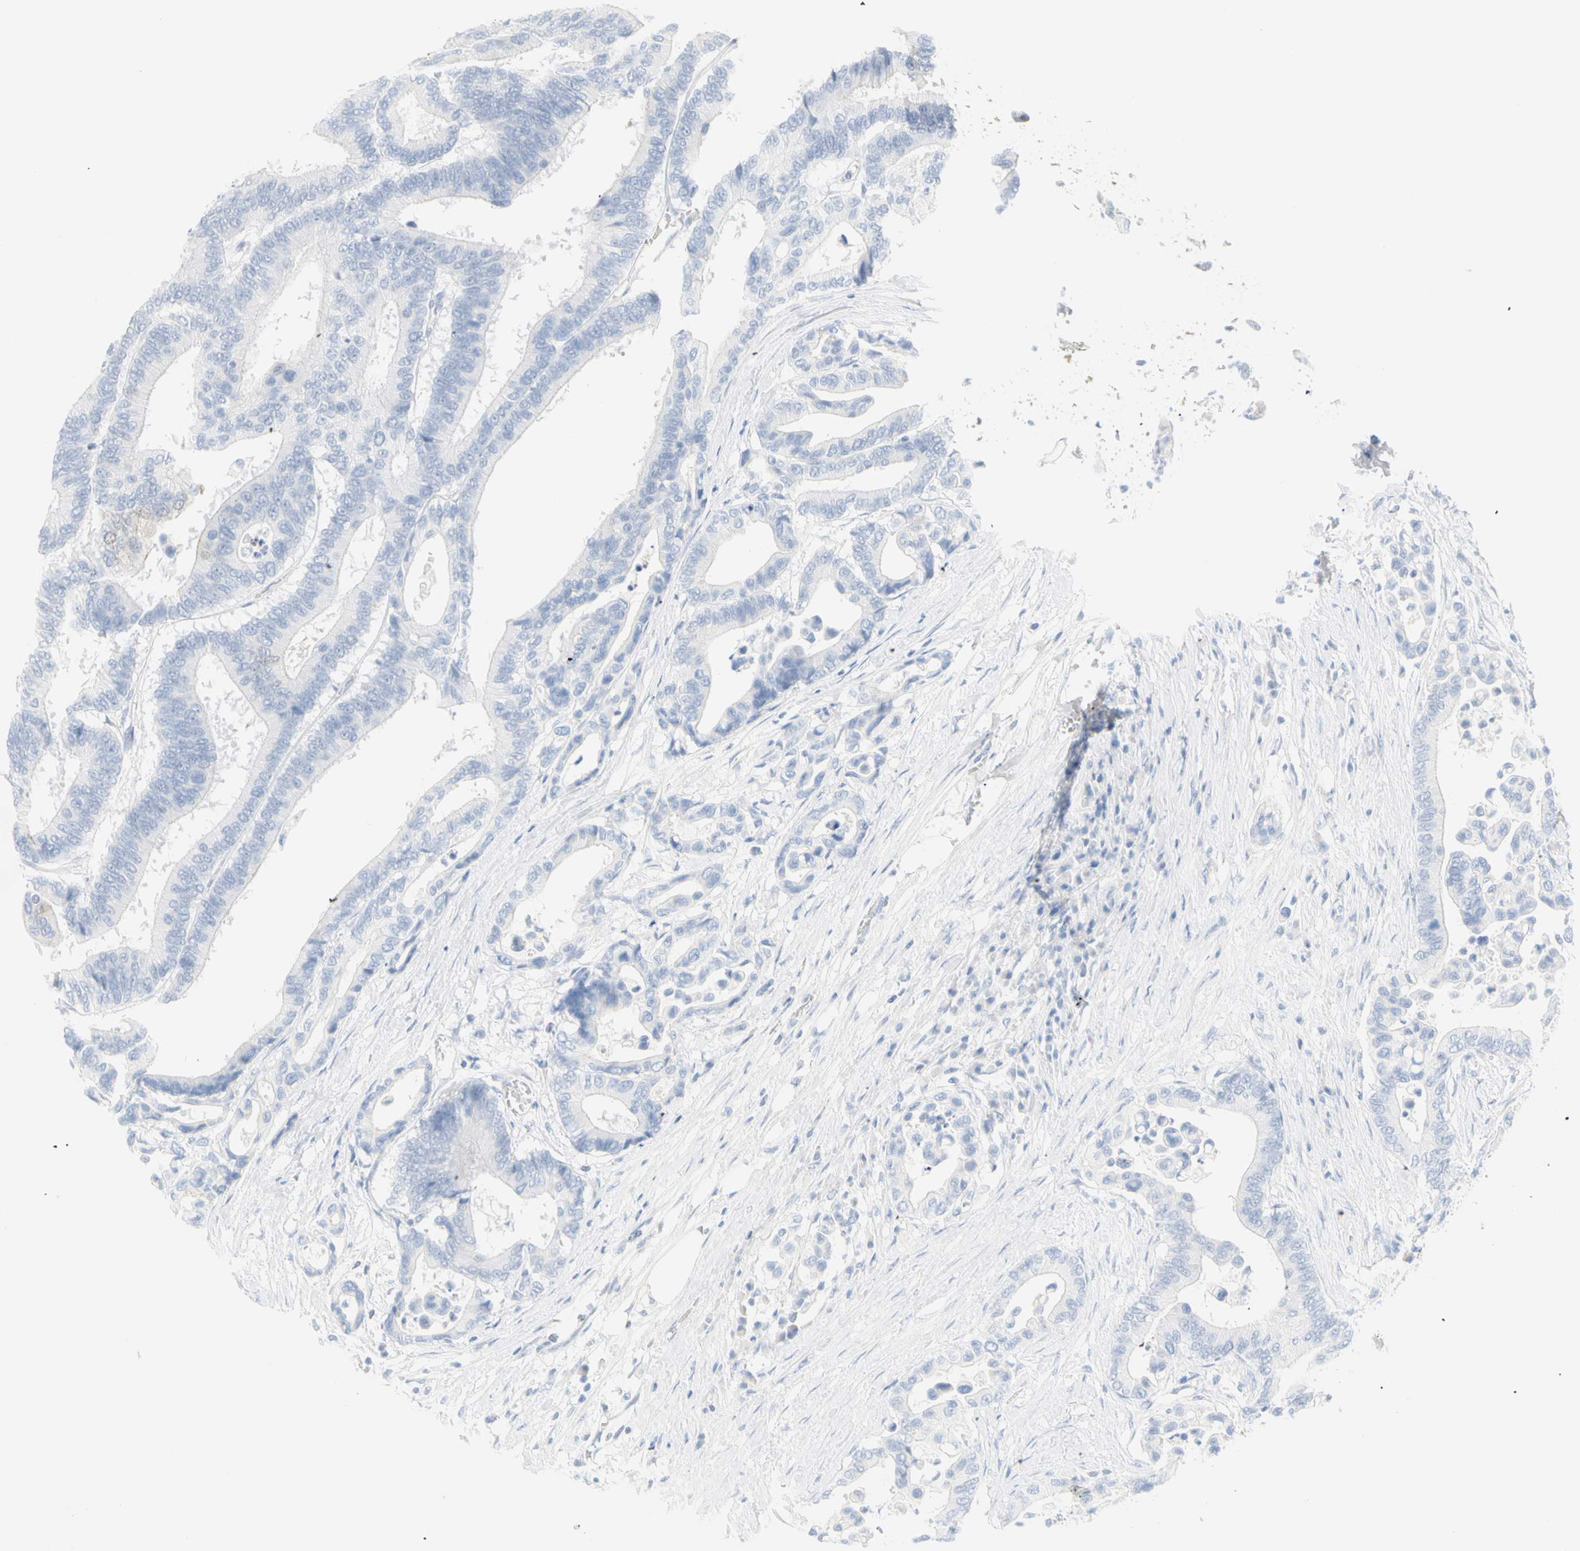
{"staining": {"intensity": "negative", "quantity": "none", "location": "none"}, "tissue": "colorectal cancer", "cell_type": "Tumor cells", "image_type": "cancer", "snomed": [{"axis": "morphology", "description": "Normal tissue, NOS"}, {"axis": "morphology", "description": "Adenocarcinoma, NOS"}, {"axis": "topography", "description": "Colon"}], "caption": "Immunohistochemical staining of human colorectal cancer displays no significant positivity in tumor cells.", "gene": "SELENBP1", "patient": {"sex": "male", "age": 82}}